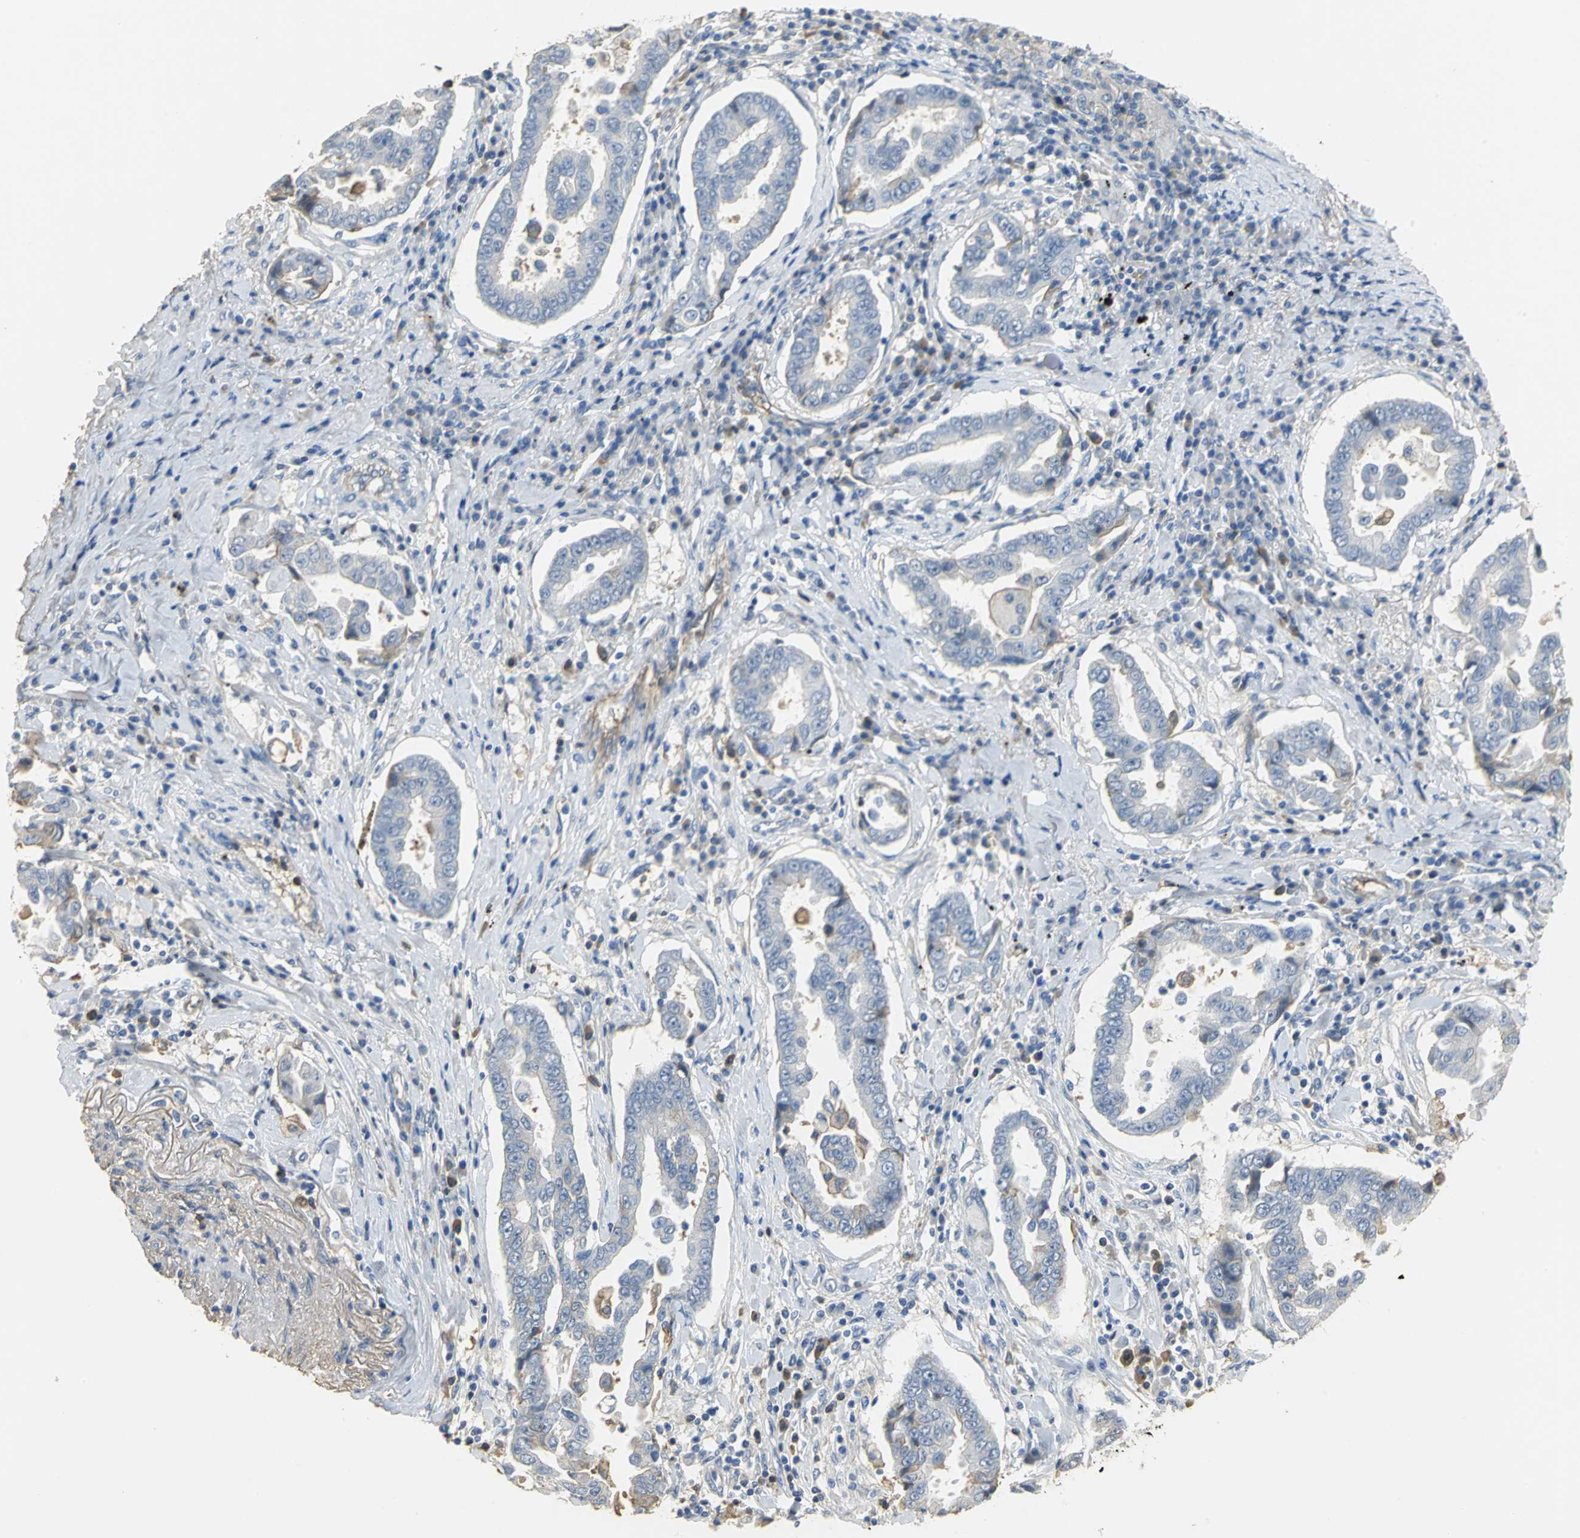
{"staining": {"intensity": "negative", "quantity": "none", "location": "none"}, "tissue": "lung cancer", "cell_type": "Tumor cells", "image_type": "cancer", "snomed": [{"axis": "morphology", "description": "Normal tissue, NOS"}, {"axis": "morphology", "description": "Inflammation, NOS"}, {"axis": "morphology", "description": "Adenocarcinoma, NOS"}, {"axis": "topography", "description": "Lung"}], "caption": "High power microscopy histopathology image of an immunohistochemistry (IHC) micrograph of lung adenocarcinoma, revealing no significant positivity in tumor cells.", "gene": "GYG2", "patient": {"sex": "female", "age": 64}}